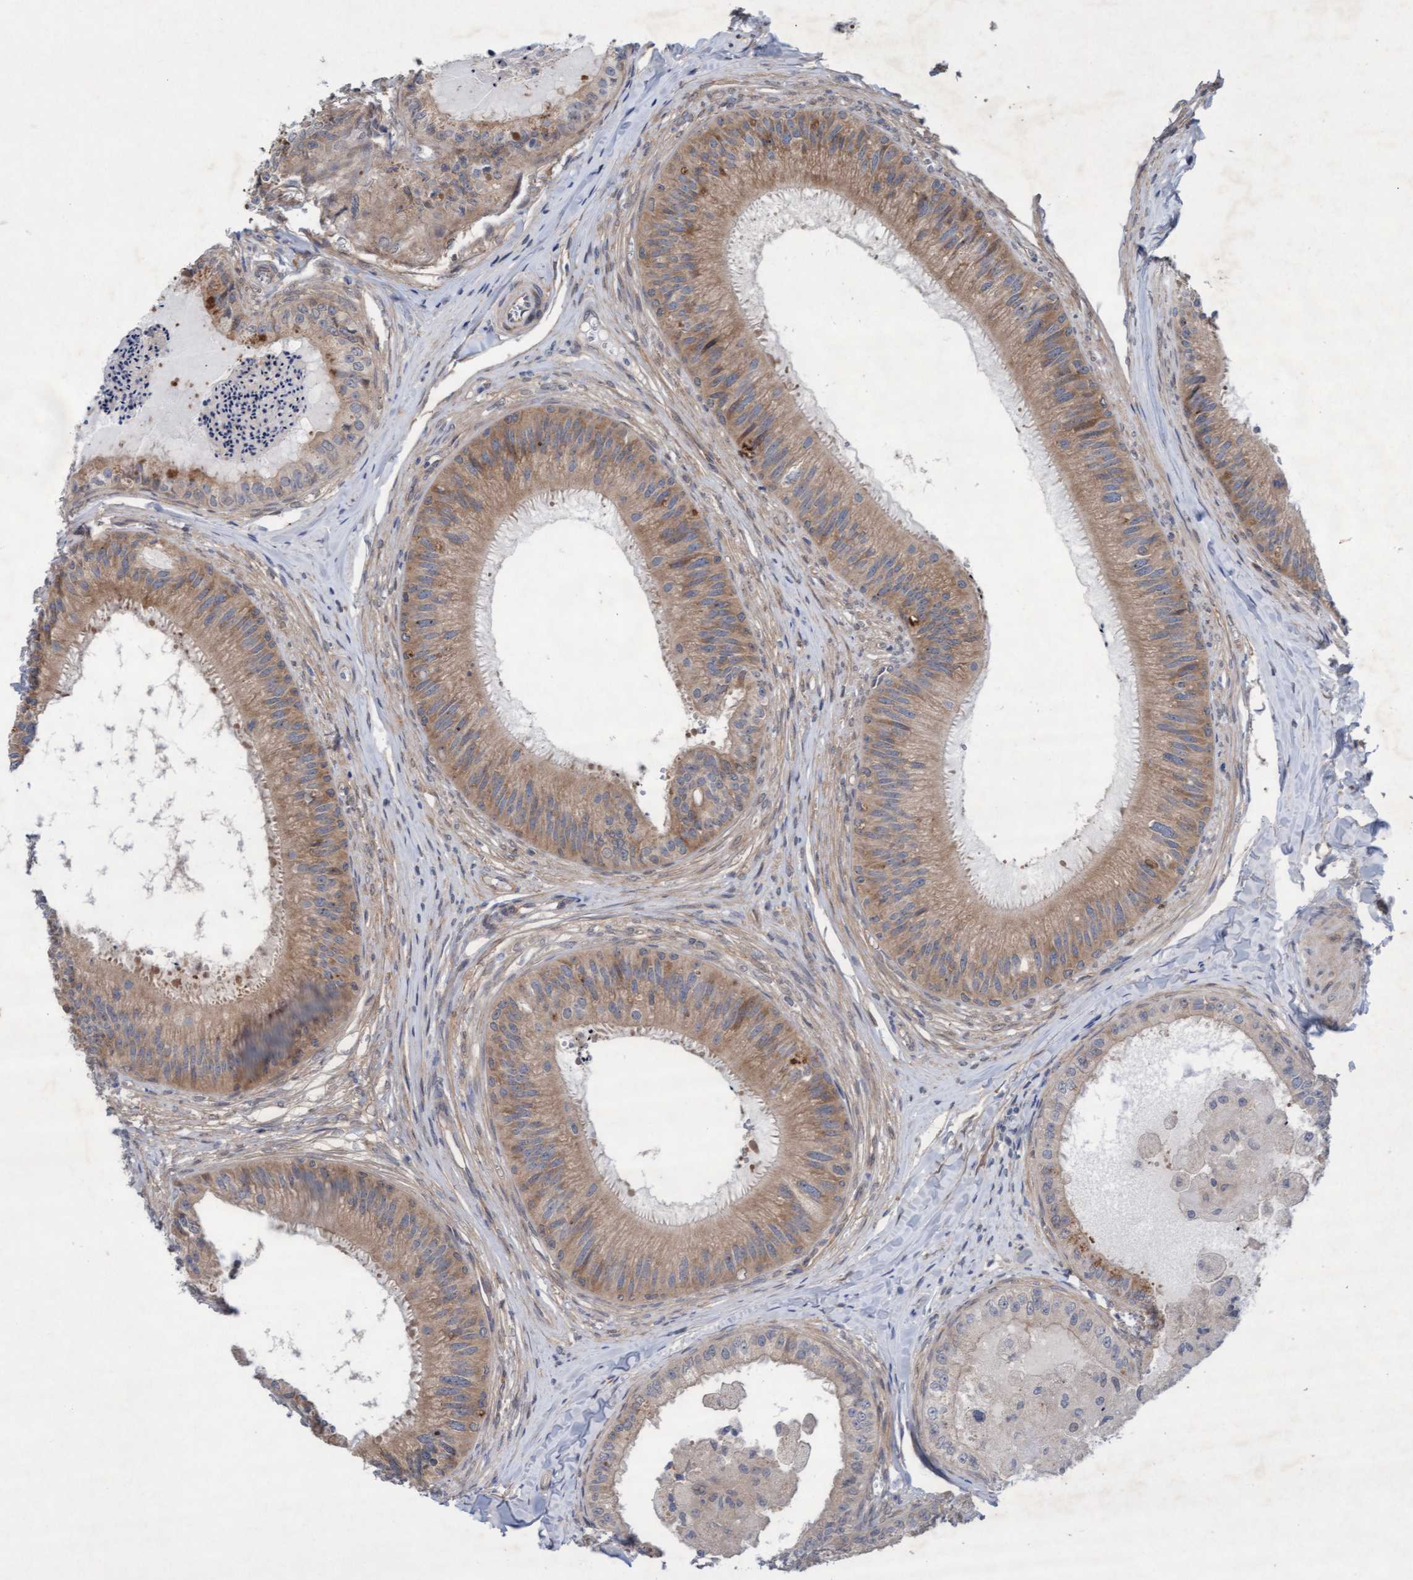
{"staining": {"intensity": "moderate", "quantity": ">75%", "location": "cytoplasmic/membranous"}, "tissue": "epididymis", "cell_type": "Glandular cells", "image_type": "normal", "snomed": [{"axis": "morphology", "description": "Normal tissue, NOS"}, {"axis": "topography", "description": "Epididymis"}], "caption": "A micrograph of human epididymis stained for a protein shows moderate cytoplasmic/membranous brown staining in glandular cells. (DAB IHC, brown staining for protein, blue staining for nuclei).", "gene": "PLCD1", "patient": {"sex": "male", "age": 31}}